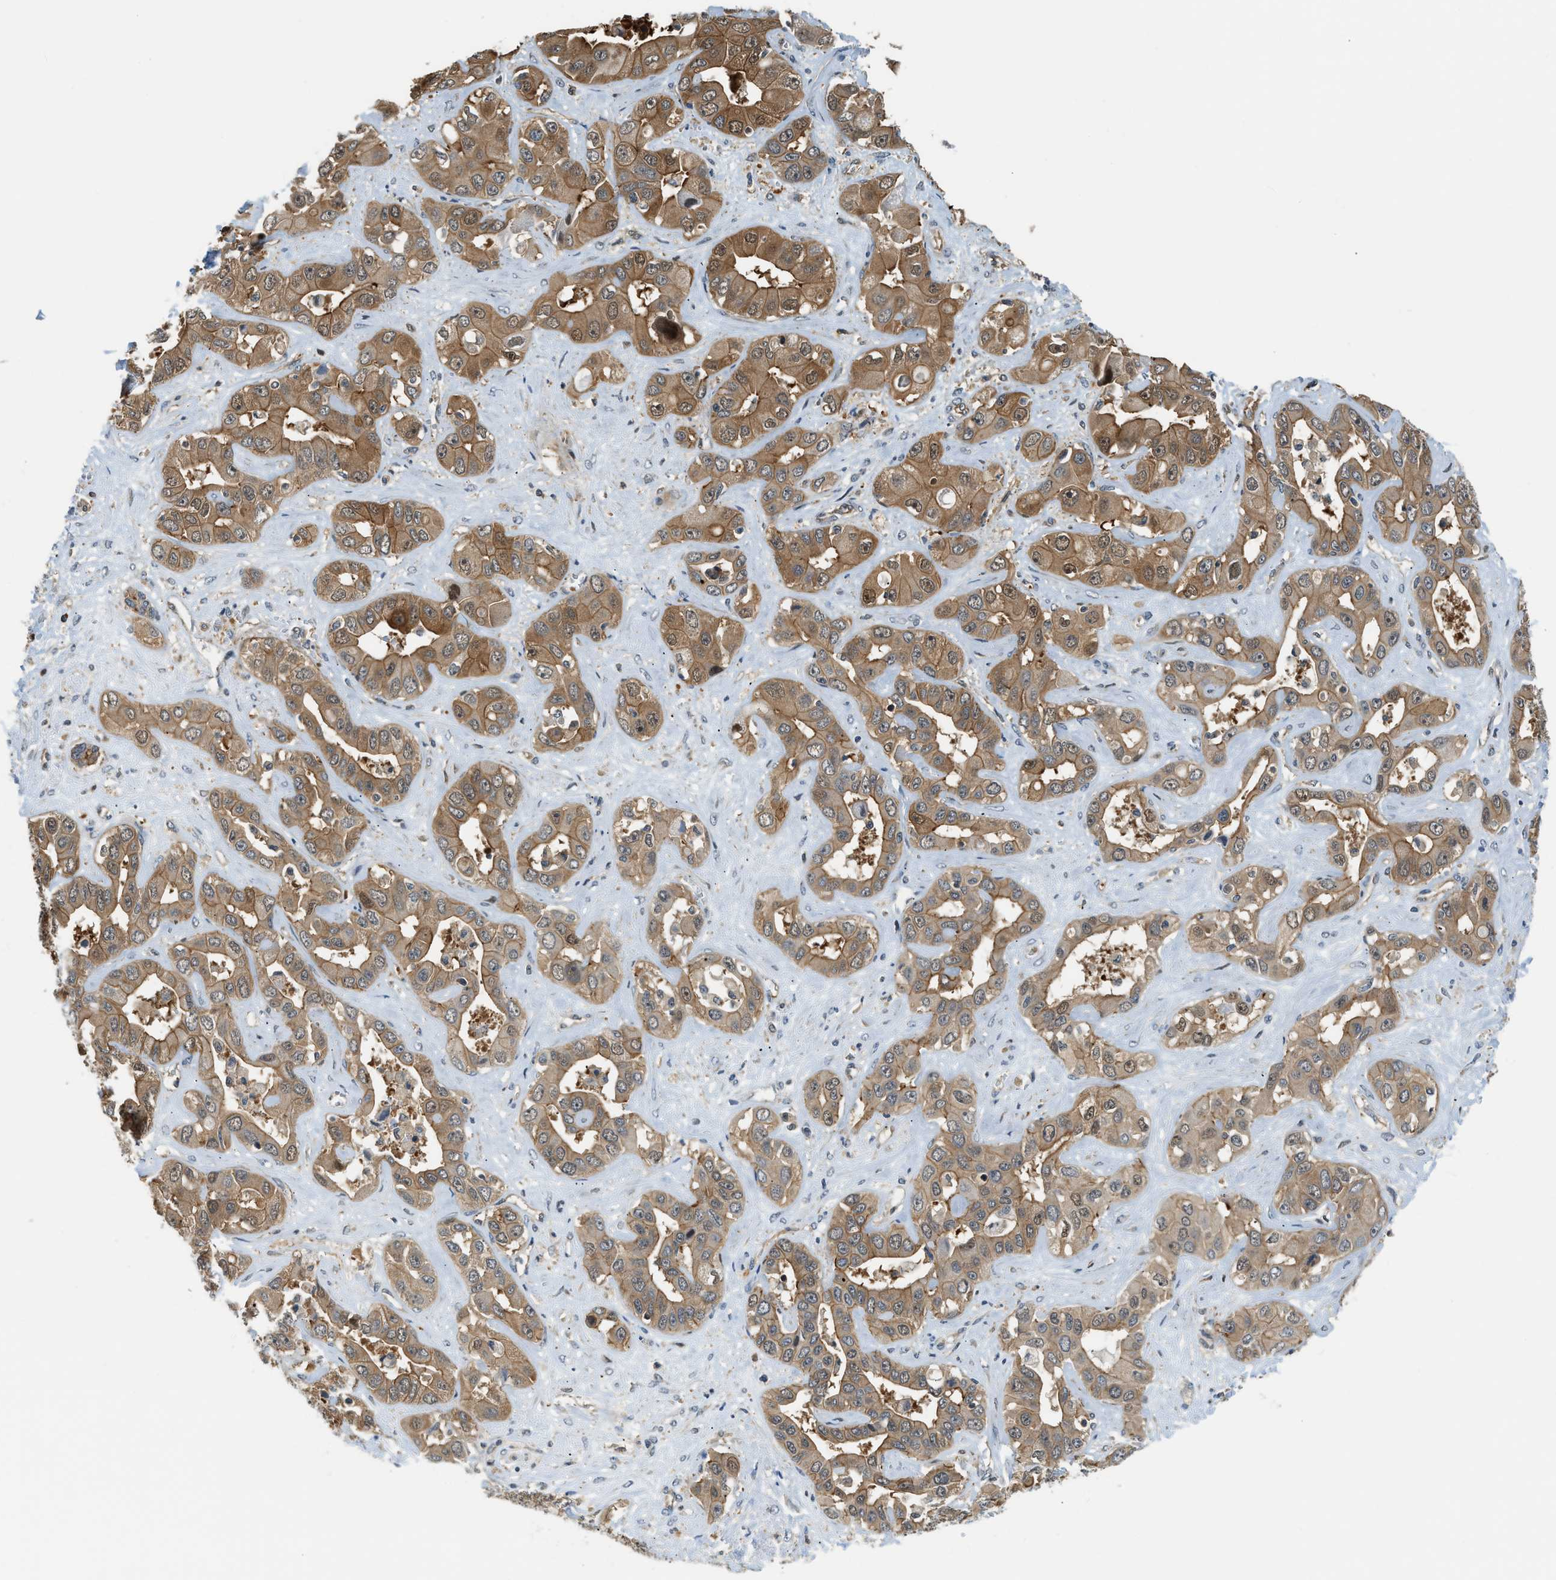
{"staining": {"intensity": "moderate", "quantity": ">75%", "location": "cytoplasmic/membranous"}, "tissue": "liver cancer", "cell_type": "Tumor cells", "image_type": "cancer", "snomed": [{"axis": "morphology", "description": "Cholangiocarcinoma"}, {"axis": "topography", "description": "Liver"}], "caption": "Immunohistochemistry (IHC) staining of liver cancer, which demonstrates medium levels of moderate cytoplasmic/membranous staining in about >75% of tumor cells indicating moderate cytoplasmic/membranous protein positivity. The staining was performed using DAB (brown) for protein detection and nuclei were counterstained in hematoxylin (blue).", "gene": "CBLB", "patient": {"sex": "female", "age": 52}}